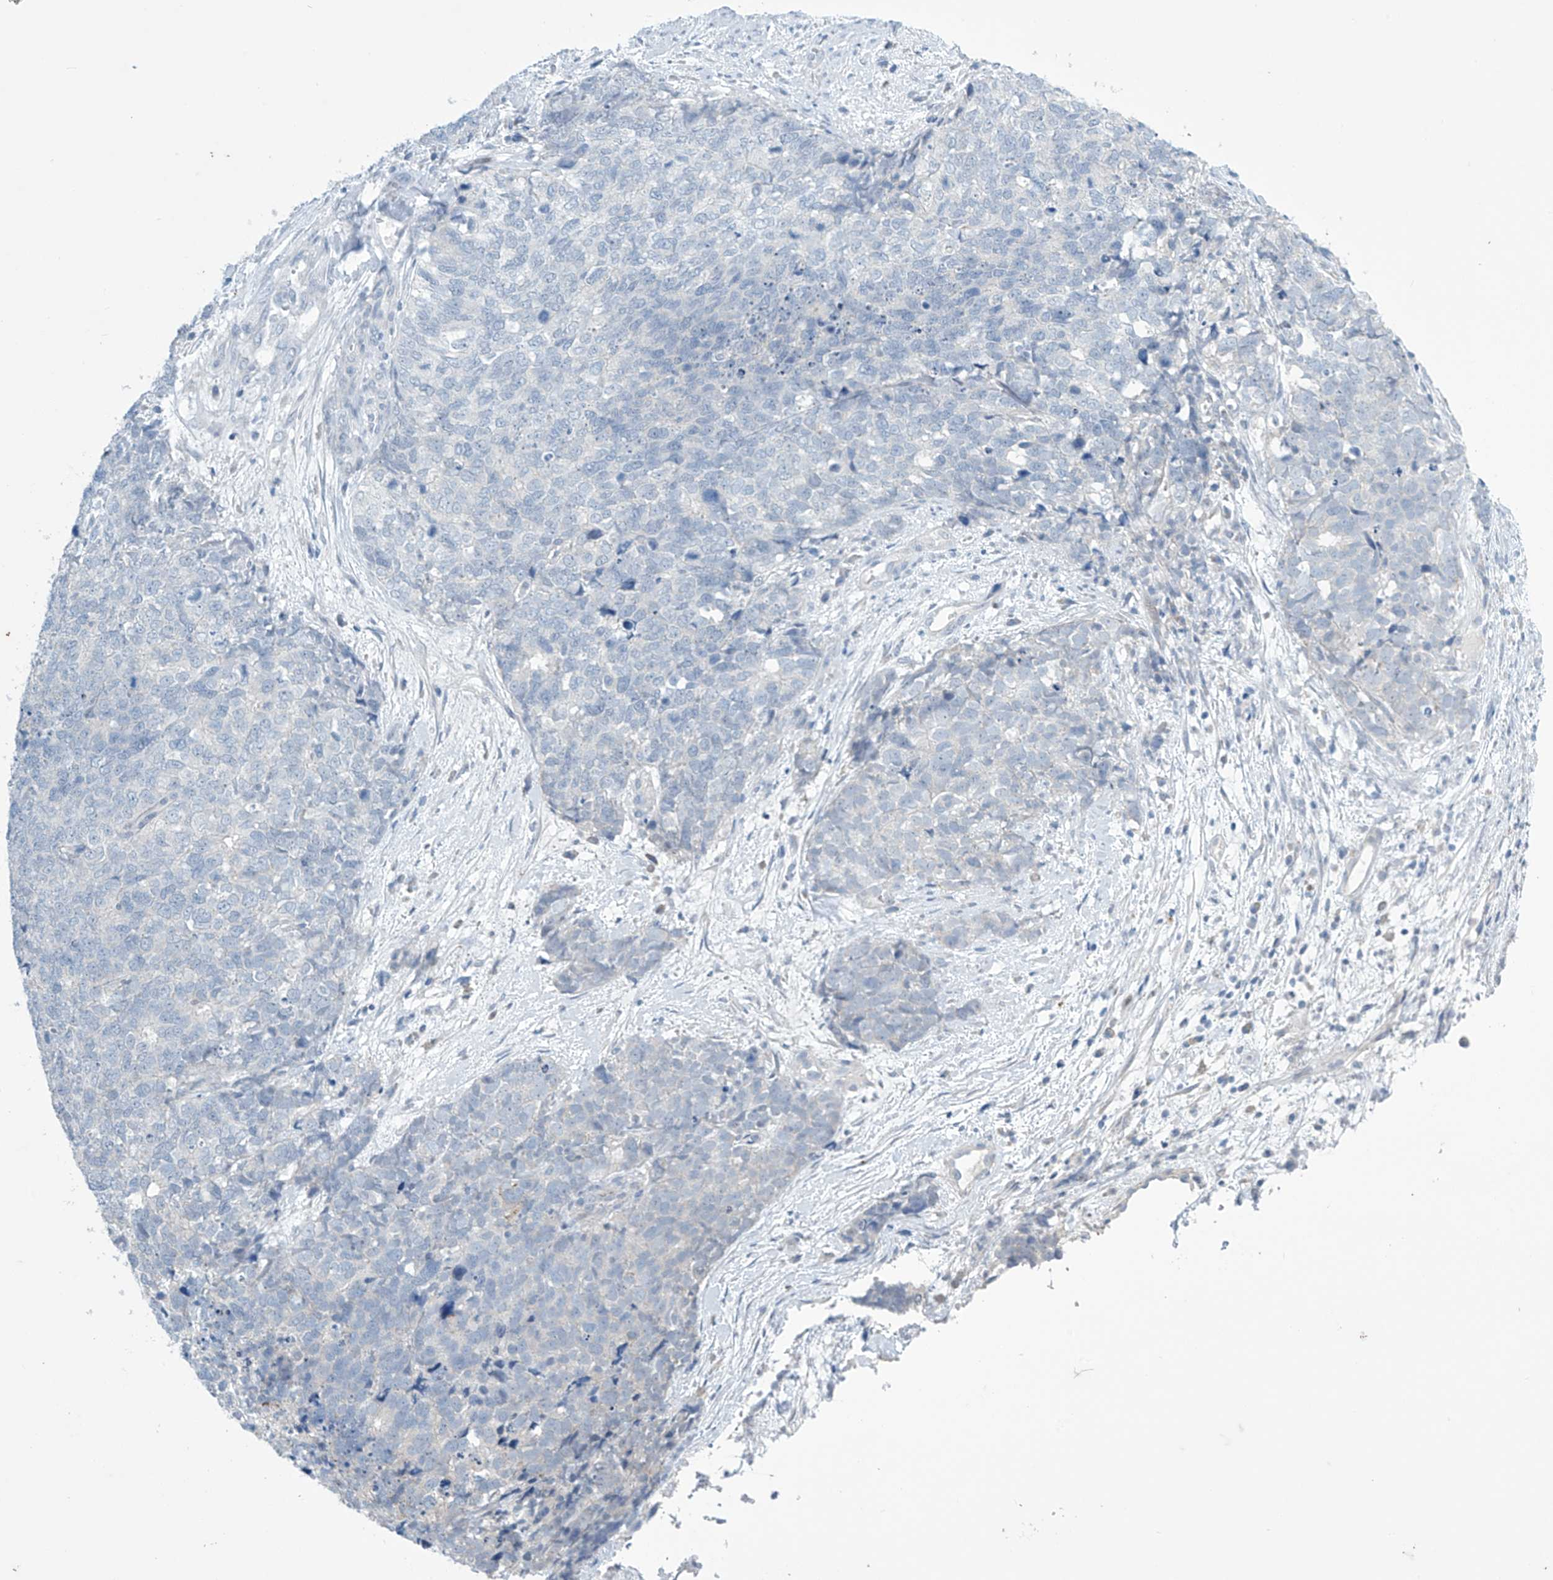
{"staining": {"intensity": "negative", "quantity": "none", "location": "none"}, "tissue": "cervical cancer", "cell_type": "Tumor cells", "image_type": "cancer", "snomed": [{"axis": "morphology", "description": "Squamous cell carcinoma, NOS"}, {"axis": "topography", "description": "Cervix"}], "caption": "Immunohistochemical staining of cervical cancer displays no significant positivity in tumor cells.", "gene": "SLC35A5", "patient": {"sex": "female", "age": 63}}